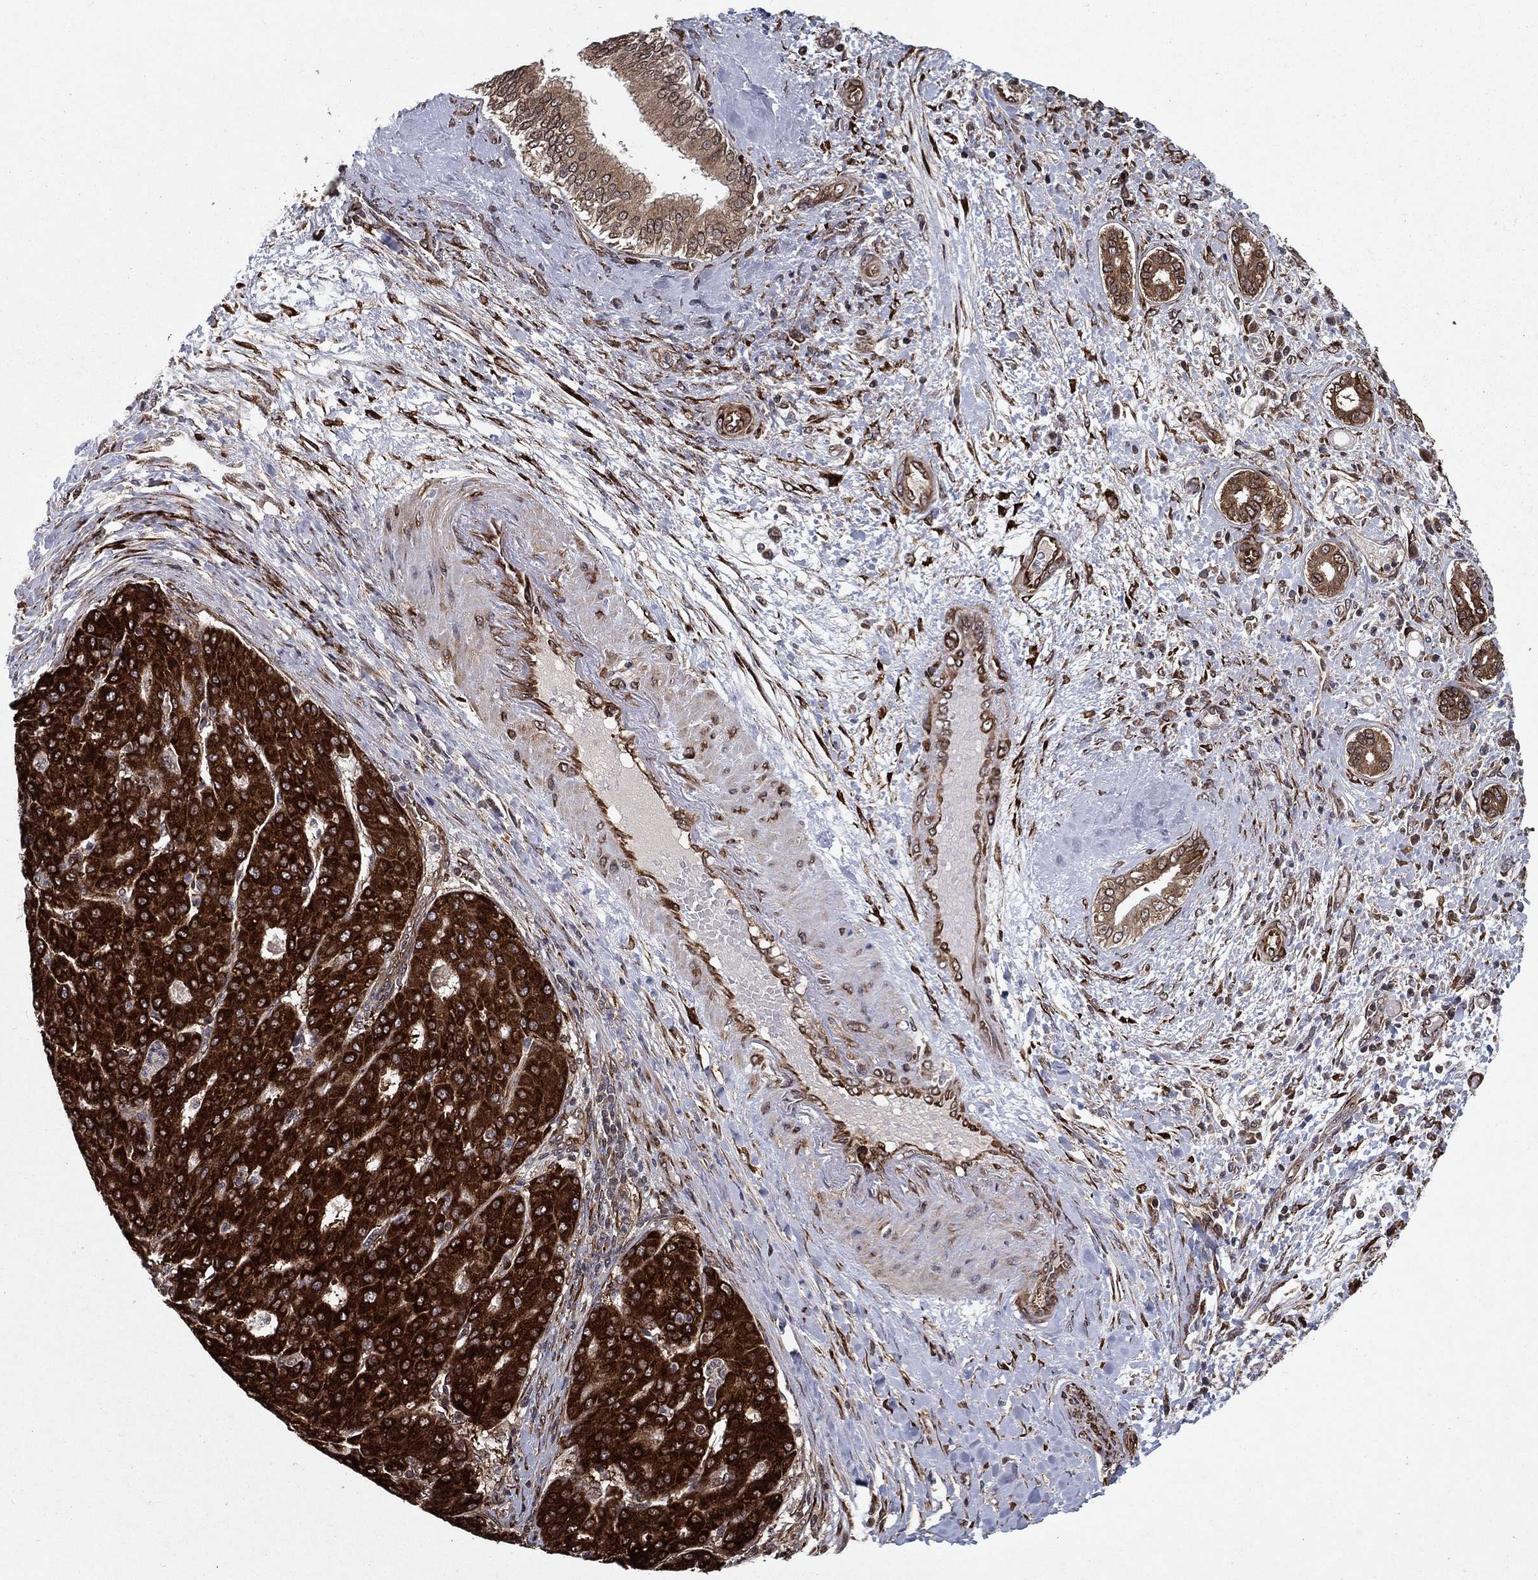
{"staining": {"intensity": "strong", "quantity": ">75%", "location": "cytoplasmic/membranous,nuclear"}, "tissue": "liver cancer", "cell_type": "Tumor cells", "image_type": "cancer", "snomed": [{"axis": "morphology", "description": "Carcinoma, Hepatocellular, NOS"}, {"axis": "topography", "description": "Liver"}], "caption": "The micrograph displays immunohistochemical staining of liver hepatocellular carcinoma. There is strong cytoplasmic/membranous and nuclear staining is seen in approximately >75% of tumor cells. (DAB (3,3'-diaminobenzidine) IHC with brightfield microscopy, high magnification).", "gene": "CERS2", "patient": {"sex": "male", "age": 65}}